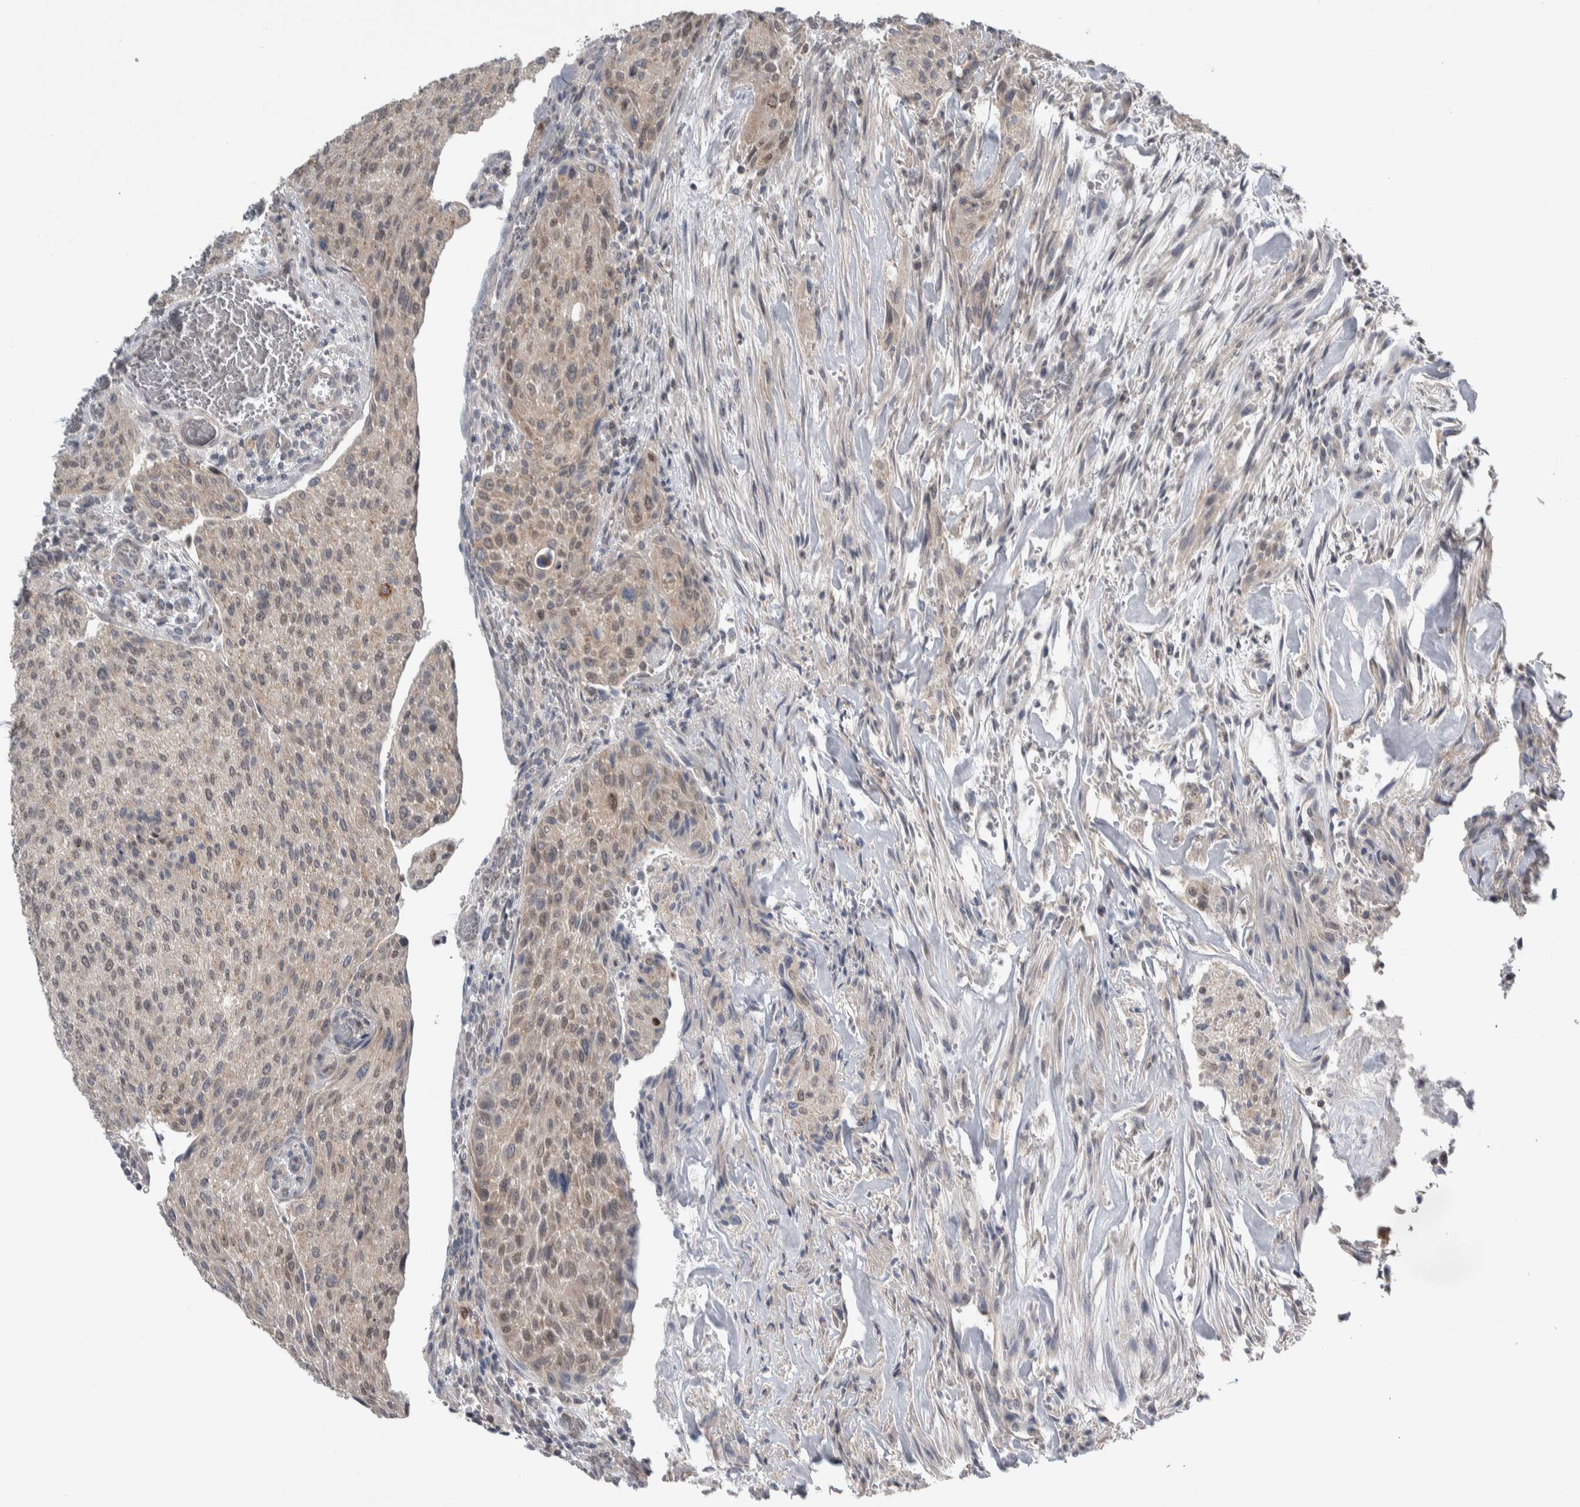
{"staining": {"intensity": "weak", "quantity": "25%-75%", "location": "cytoplasmic/membranous"}, "tissue": "urothelial cancer", "cell_type": "Tumor cells", "image_type": "cancer", "snomed": [{"axis": "morphology", "description": "Urothelial carcinoma, Low grade"}, {"axis": "morphology", "description": "Urothelial carcinoma, High grade"}, {"axis": "topography", "description": "Urinary bladder"}], "caption": "The immunohistochemical stain shows weak cytoplasmic/membranous positivity in tumor cells of low-grade urothelial carcinoma tissue. The staining was performed using DAB, with brown indicating positive protein expression. Nuclei are stained blue with hematoxylin.", "gene": "TAX1BP1", "patient": {"sex": "male", "age": 35}}